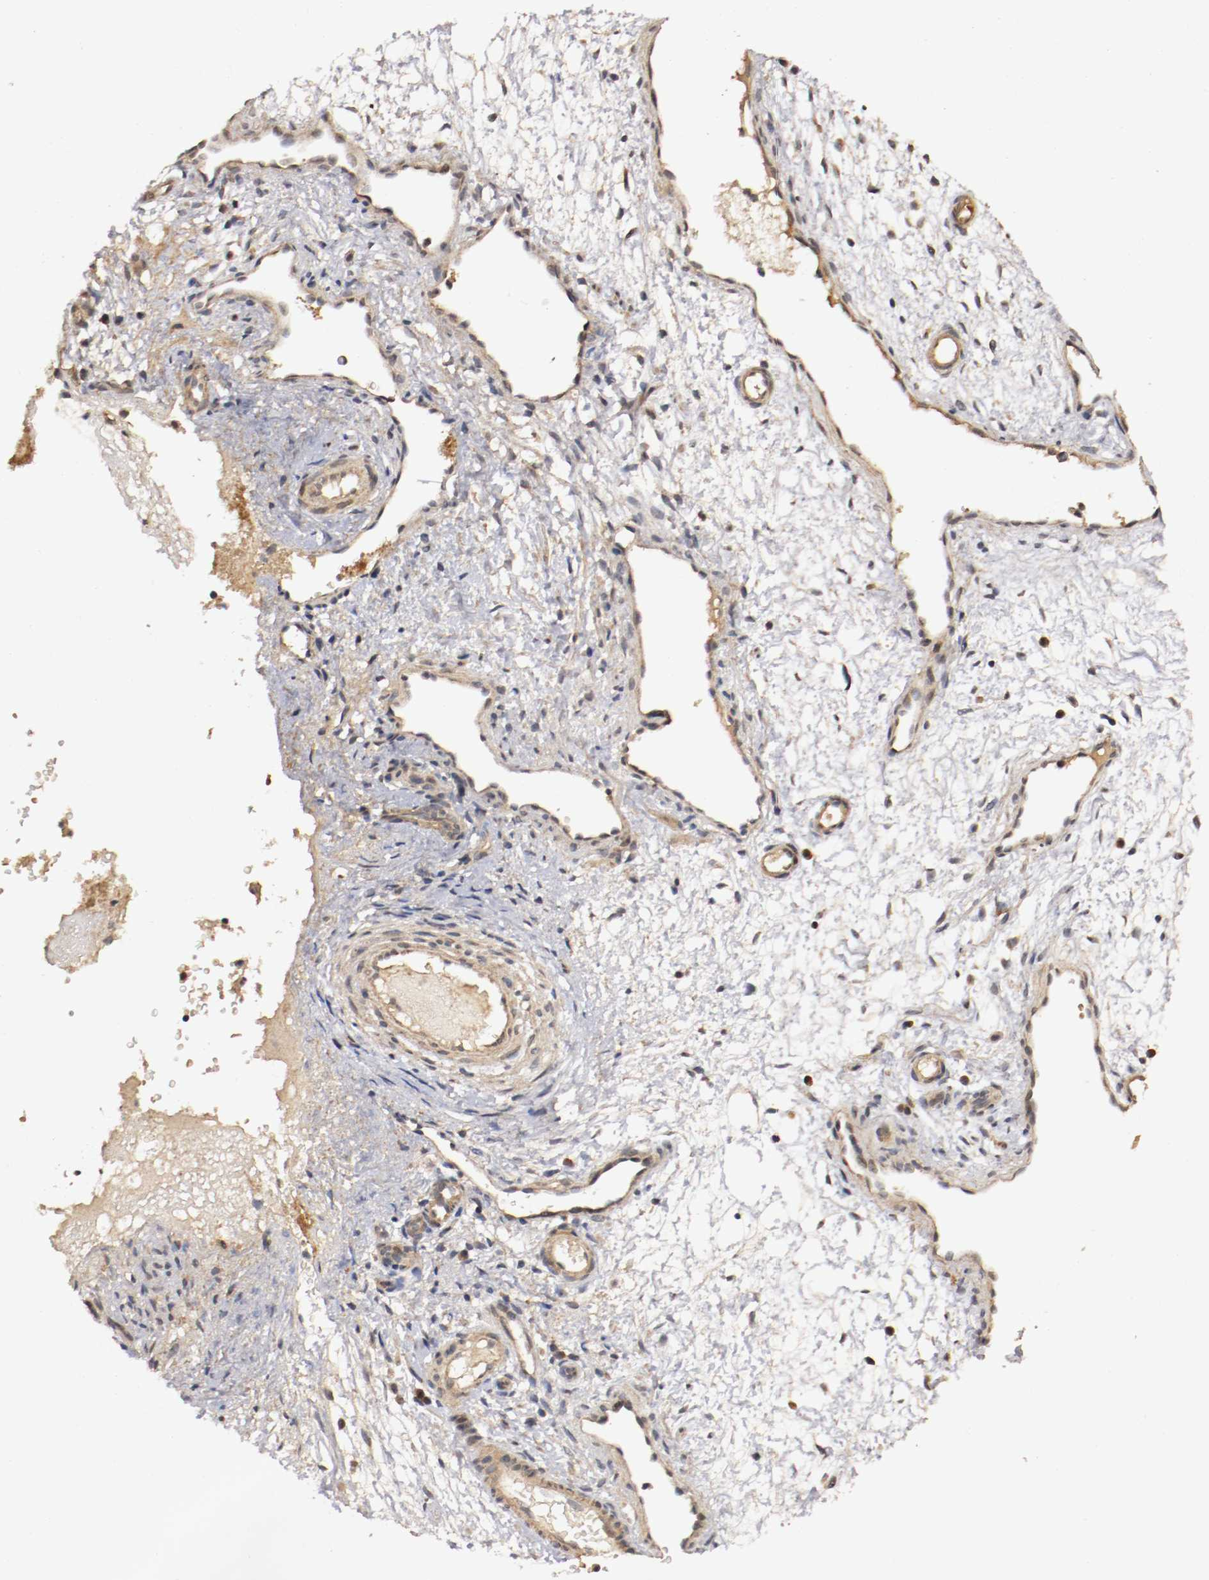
{"staining": {"intensity": "moderate", "quantity": "25%-75%", "location": "cytoplasmic/membranous,nuclear"}, "tissue": "nasopharynx", "cell_type": "Respiratory epithelial cells", "image_type": "normal", "snomed": [{"axis": "morphology", "description": "Normal tissue, NOS"}, {"axis": "morphology", "description": "Inflammation, NOS"}, {"axis": "topography", "description": "Nasopharynx"}], "caption": "Respiratory epithelial cells show moderate cytoplasmic/membranous,nuclear staining in approximately 25%-75% of cells in benign nasopharynx. Using DAB (brown) and hematoxylin (blue) stains, captured at high magnification using brightfield microscopy.", "gene": "TNFRSF1B", "patient": {"sex": "female", "age": 55}}